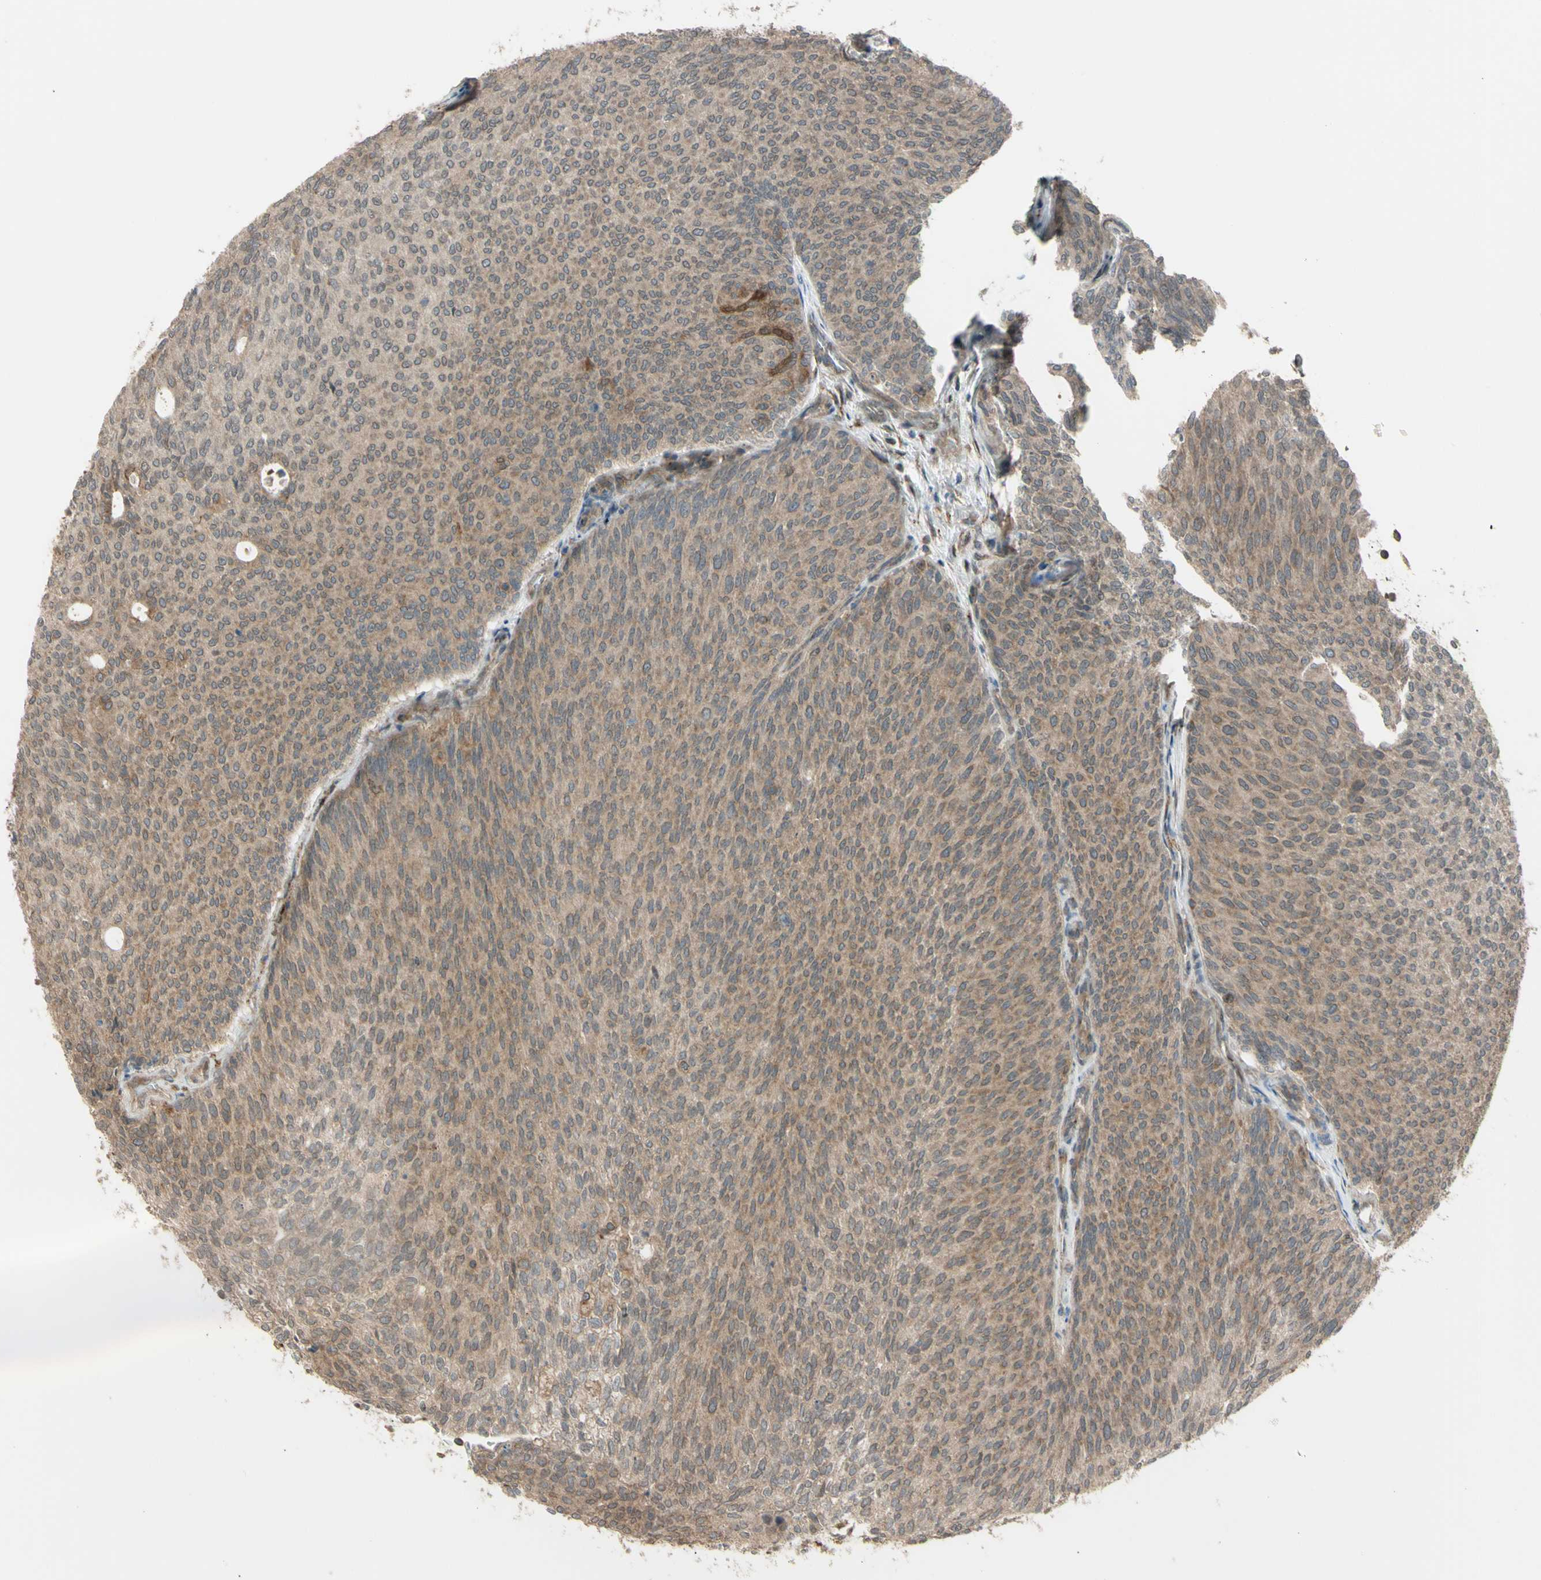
{"staining": {"intensity": "weak", "quantity": "25%-75%", "location": "cytoplasmic/membranous"}, "tissue": "urothelial cancer", "cell_type": "Tumor cells", "image_type": "cancer", "snomed": [{"axis": "morphology", "description": "Urothelial carcinoma, Low grade"}, {"axis": "topography", "description": "Urinary bladder"}], "caption": "Approximately 25%-75% of tumor cells in low-grade urothelial carcinoma show weak cytoplasmic/membranous protein positivity as visualized by brown immunohistochemical staining.", "gene": "FLII", "patient": {"sex": "female", "age": 79}}